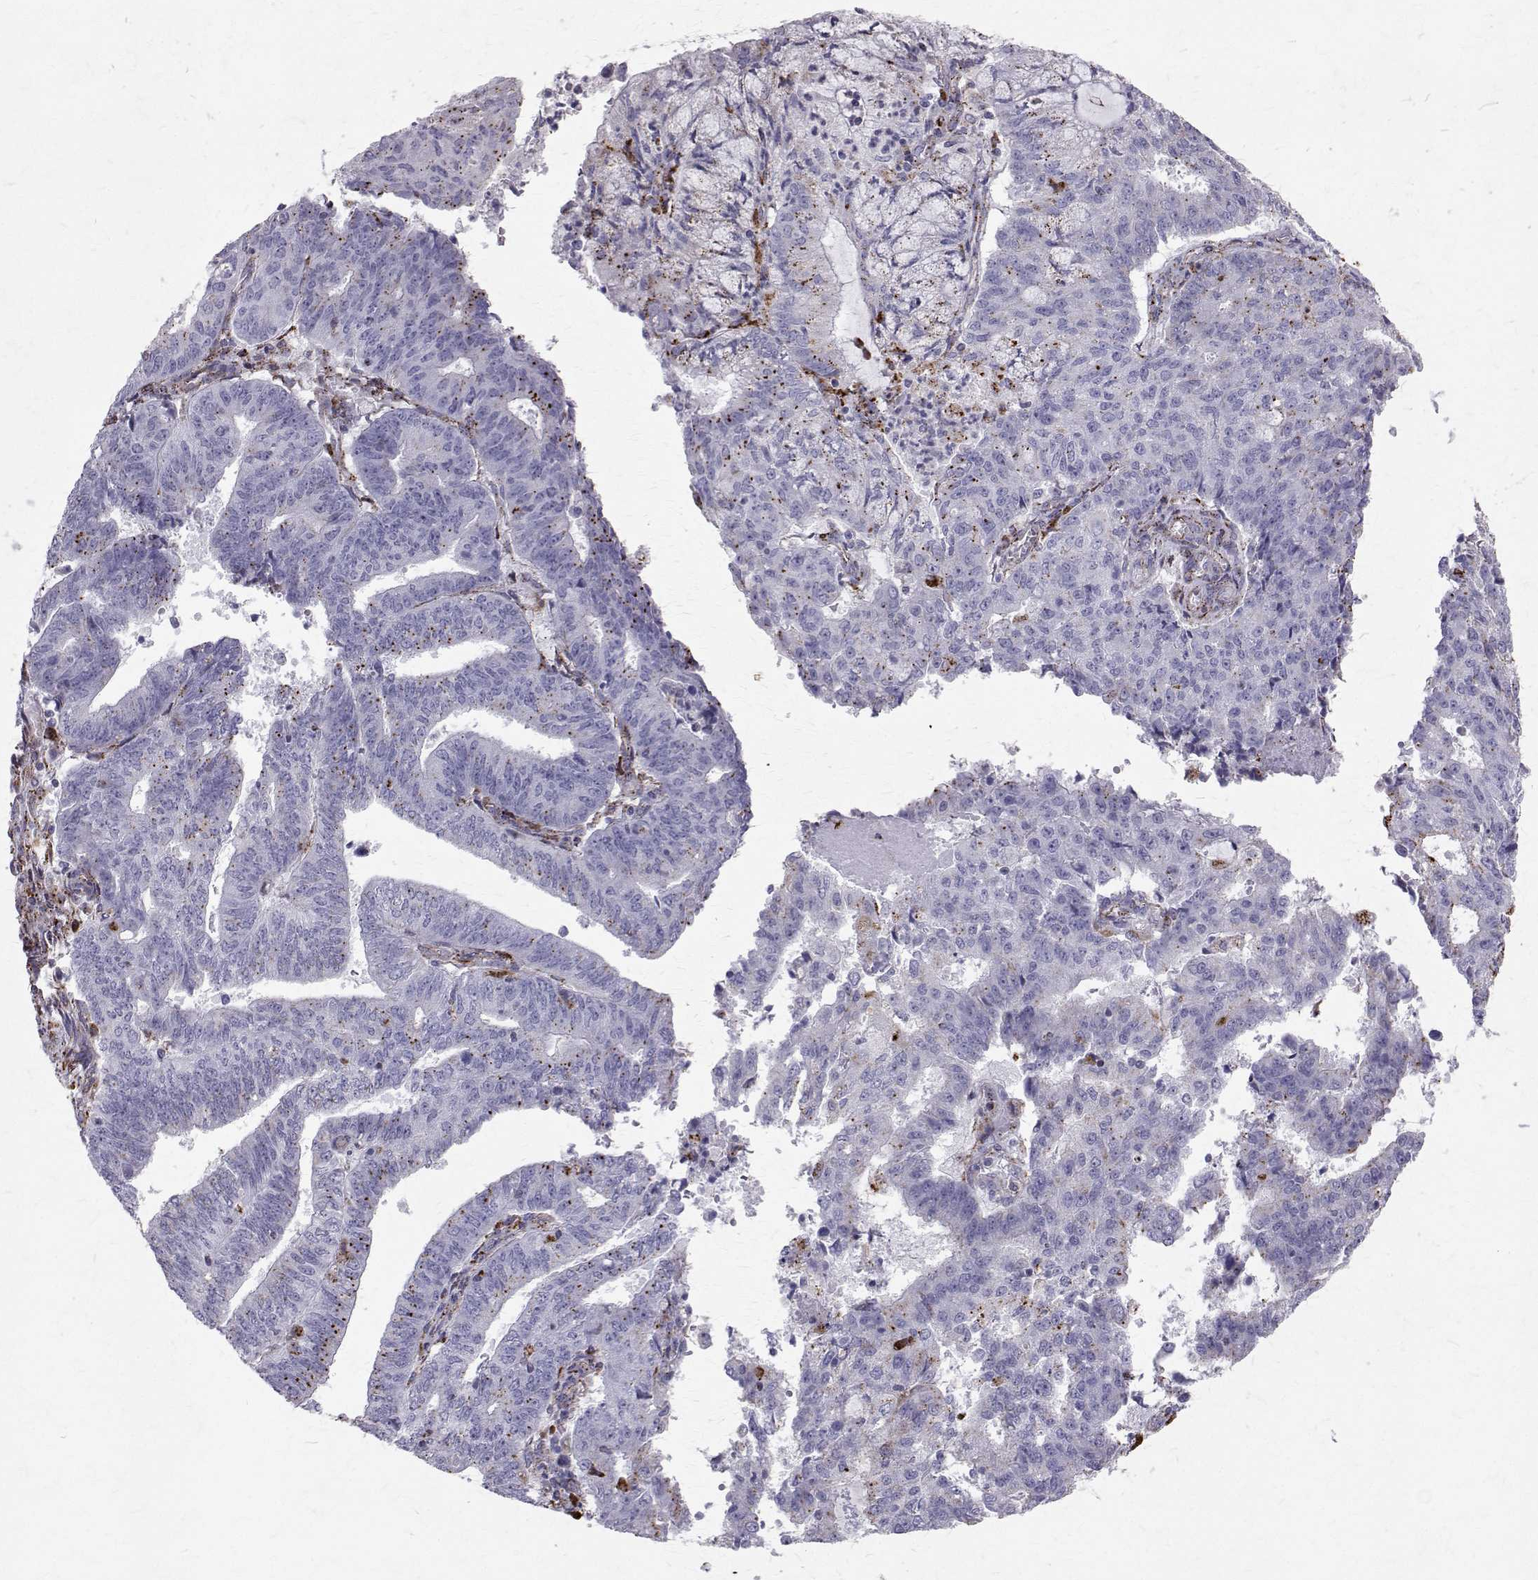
{"staining": {"intensity": "moderate", "quantity": "<25%", "location": "cytoplasmic/membranous"}, "tissue": "endometrial cancer", "cell_type": "Tumor cells", "image_type": "cancer", "snomed": [{"axis": "morphology", "description": "Adenocarcinoma, NOS"}, {"axis": "topography", "description": "Endometrium"}], "caption": "Immunohistochemistry of adenocarcinoma (endometrial) exhibits low levels of moderate cytoplasmic/membranous staining in approximately <25% of tumor cells.", "gene": "TPP1", "patient": {"sex": "female", "age": 82}}